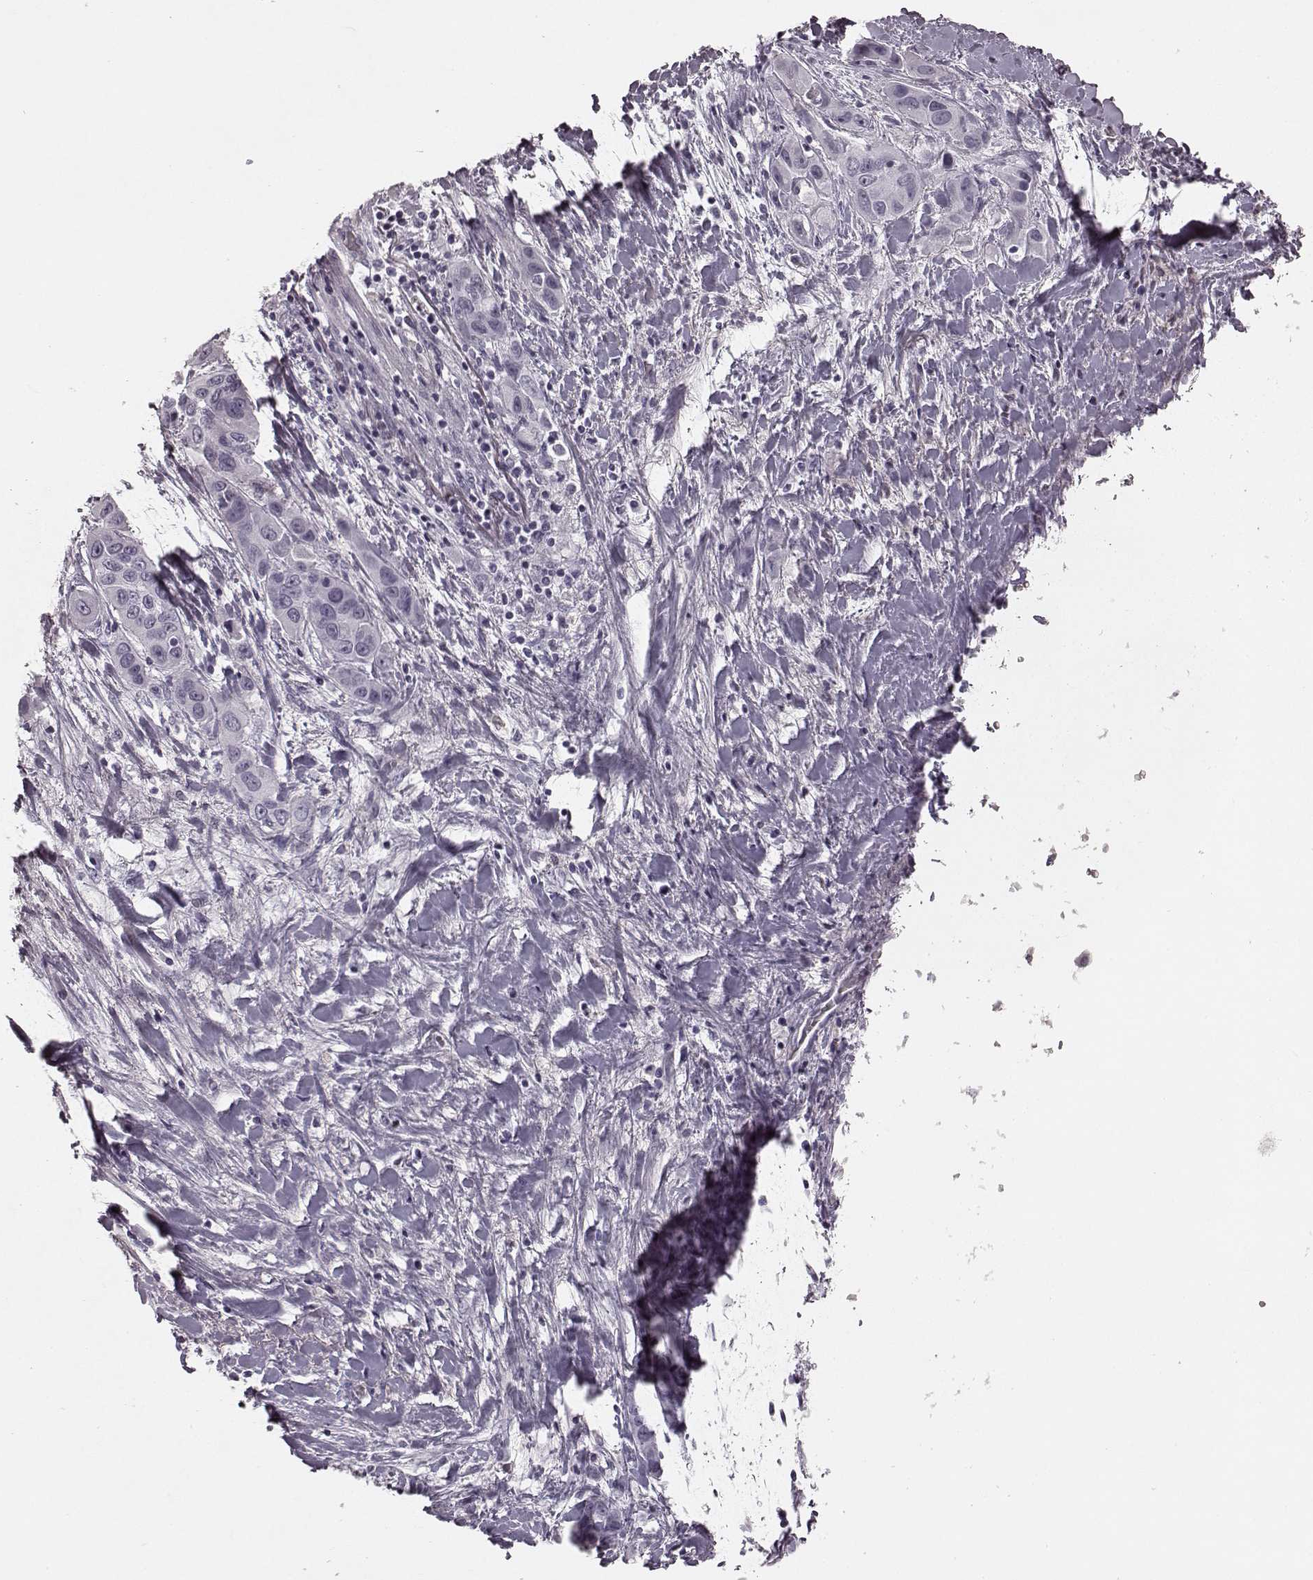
{"staining": {"intensity": "negative", "quantity": "none", "location": "none"}, "tissue": "liver cancer", "cell_type": "Tumor cells", "image_type": "cancer", "snomed": [{"axis": "morphology", "description": "Cholangiocarcinoma"}, {"axis": "topography", "description": "Liver"}], "caption": "IHC histopathology image of human liver cancer stained for a protein (brown), which demonstrates no staining in tumor cells. (Brightfield microscopy of DAB (3,3'-diaminobenzidine) immunohistochemistry (IHC) at high magnification).", "gene": "TMPRSS15", "patient": {"sex": "female", "age": 52}}